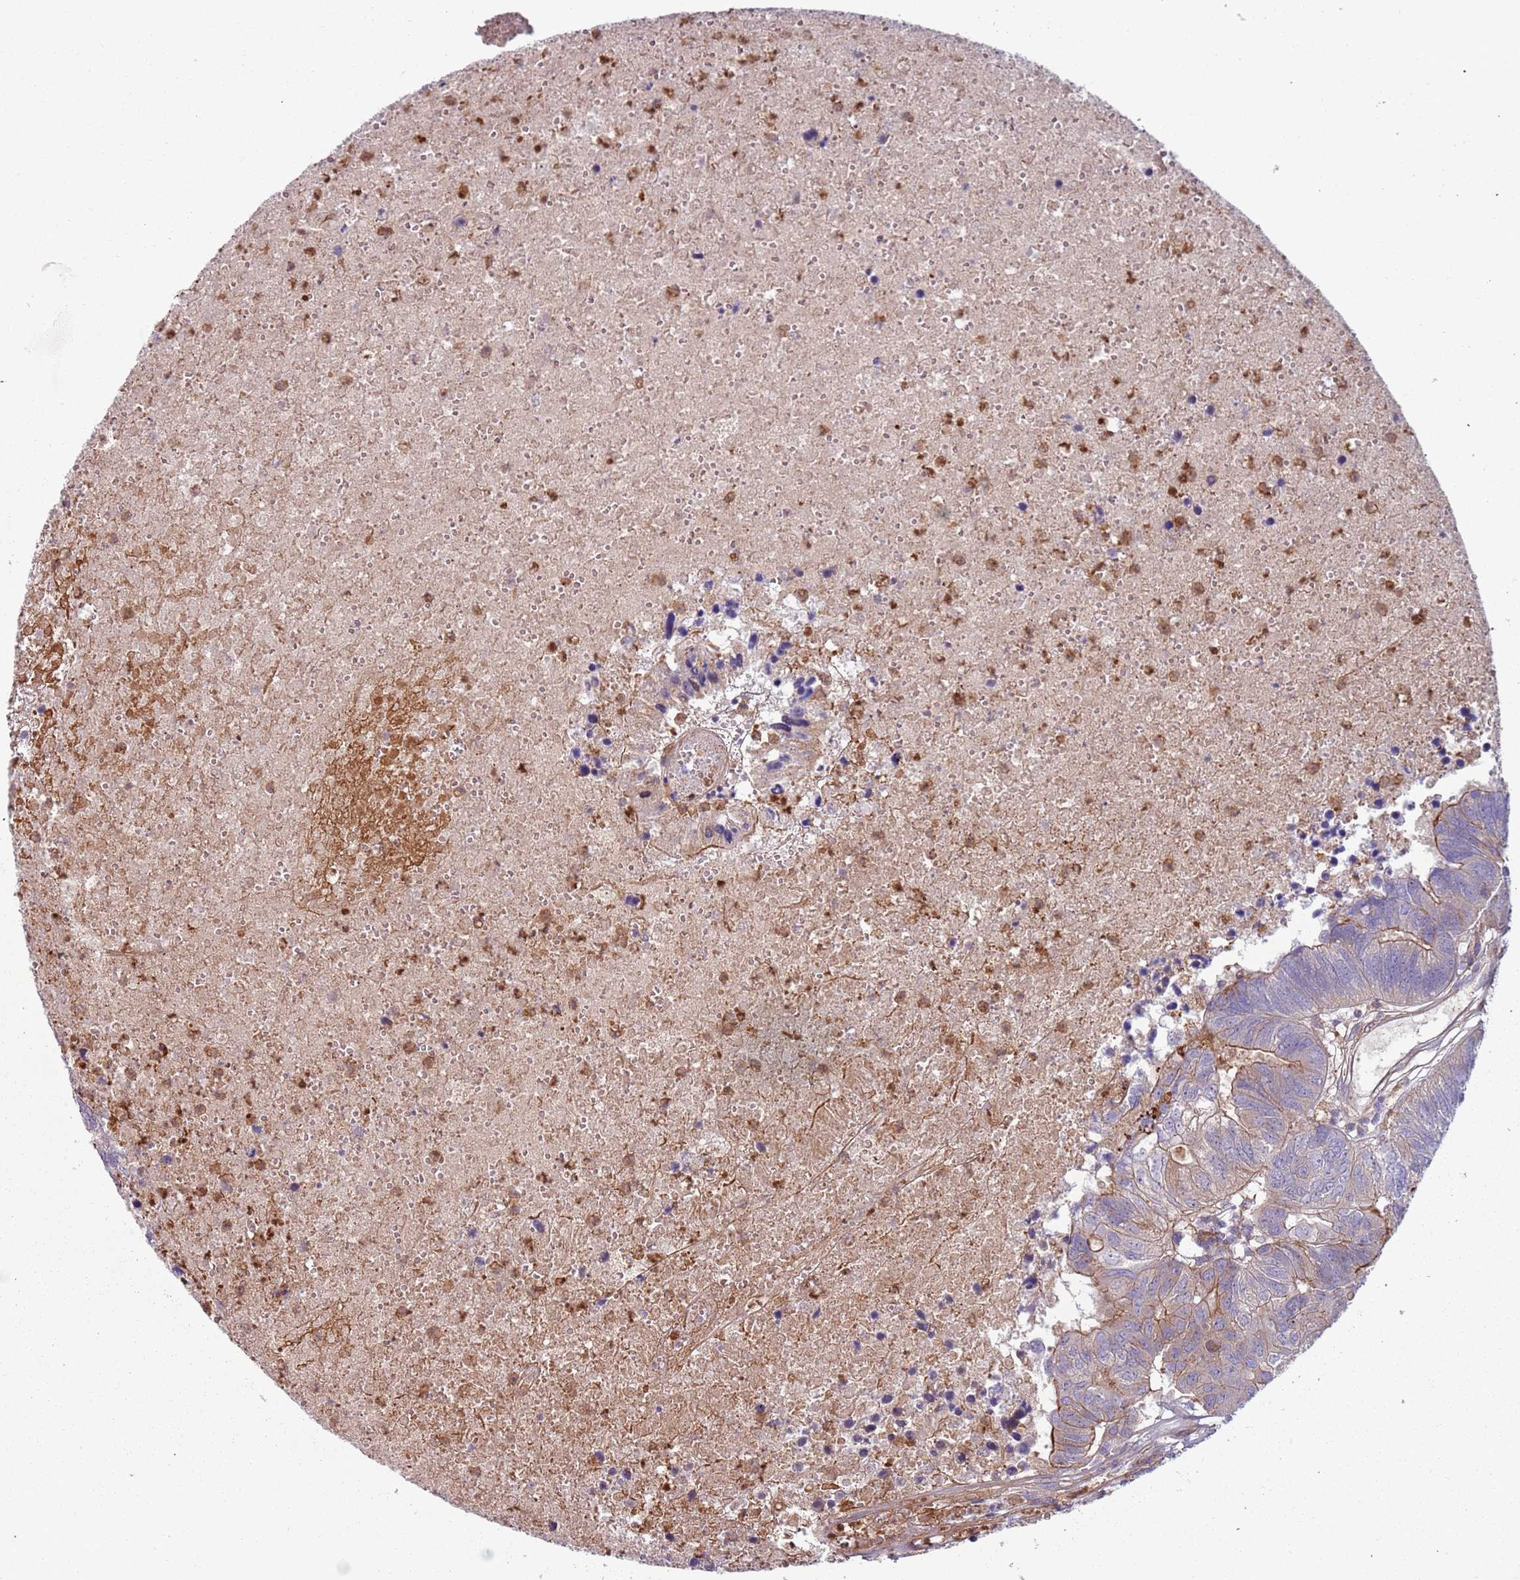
{"staining": {"intensity": "weak", "quantity": "<25%", "location": "cytoplasmic/membranous"}, "tissue": "colorectal cancer", "cell_type": "Tumor cells", "image_type": "cancer", "snomed": [{"axis": "morphology", "description": "Adenocarcinoma, NOS"}, {"axis": "topography", "description": "Colon"}], "caption": "This is a micrograph of immunohistochemistry staining of colorectal adenocarcinoma, which shows no expression in tumor cells.", "gene": "NADK", "patient": {"sex": "female", "age": 48}}